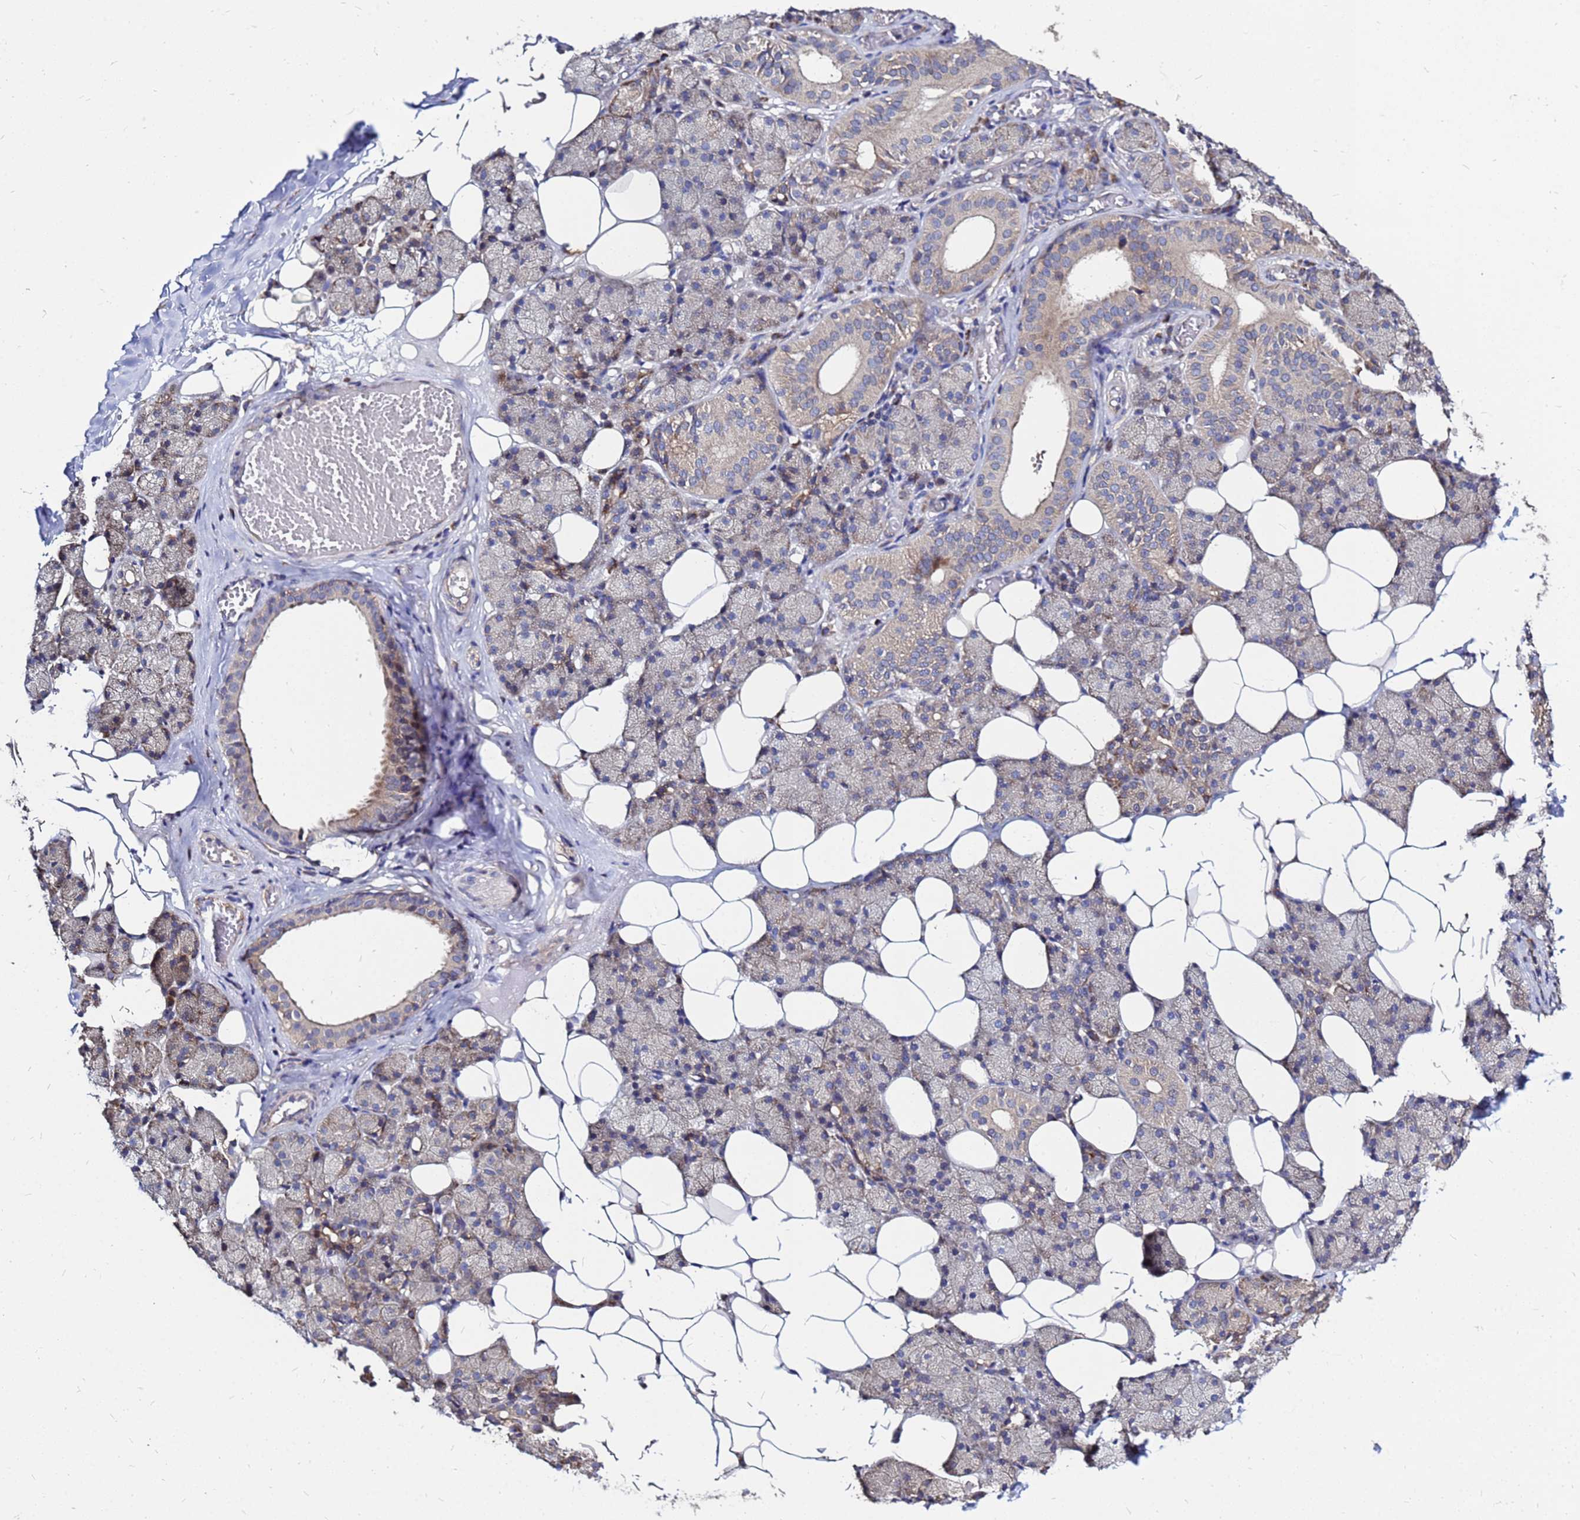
{"staining": {"intensity": "moderate", "quantity": "25%-75%", "location": "cytoplasmic/membranous"}, "tissue": "salivary gland", "cell_type": "Glandular cells", "image_type": "normal", "snomed": [{"axis": "morphology", "description": "Normal tissue, NOS"}, {"axis": "topography", "description": "Salivary gland"}], "caption": "Protein staining of unremarkable salivary gland demonstrates moderate cytoplasmic/membranous positivity in about 25%-75% of glandular cells.", "gene": "MOB2", "patient": {"sex": "female", "age": 33}}